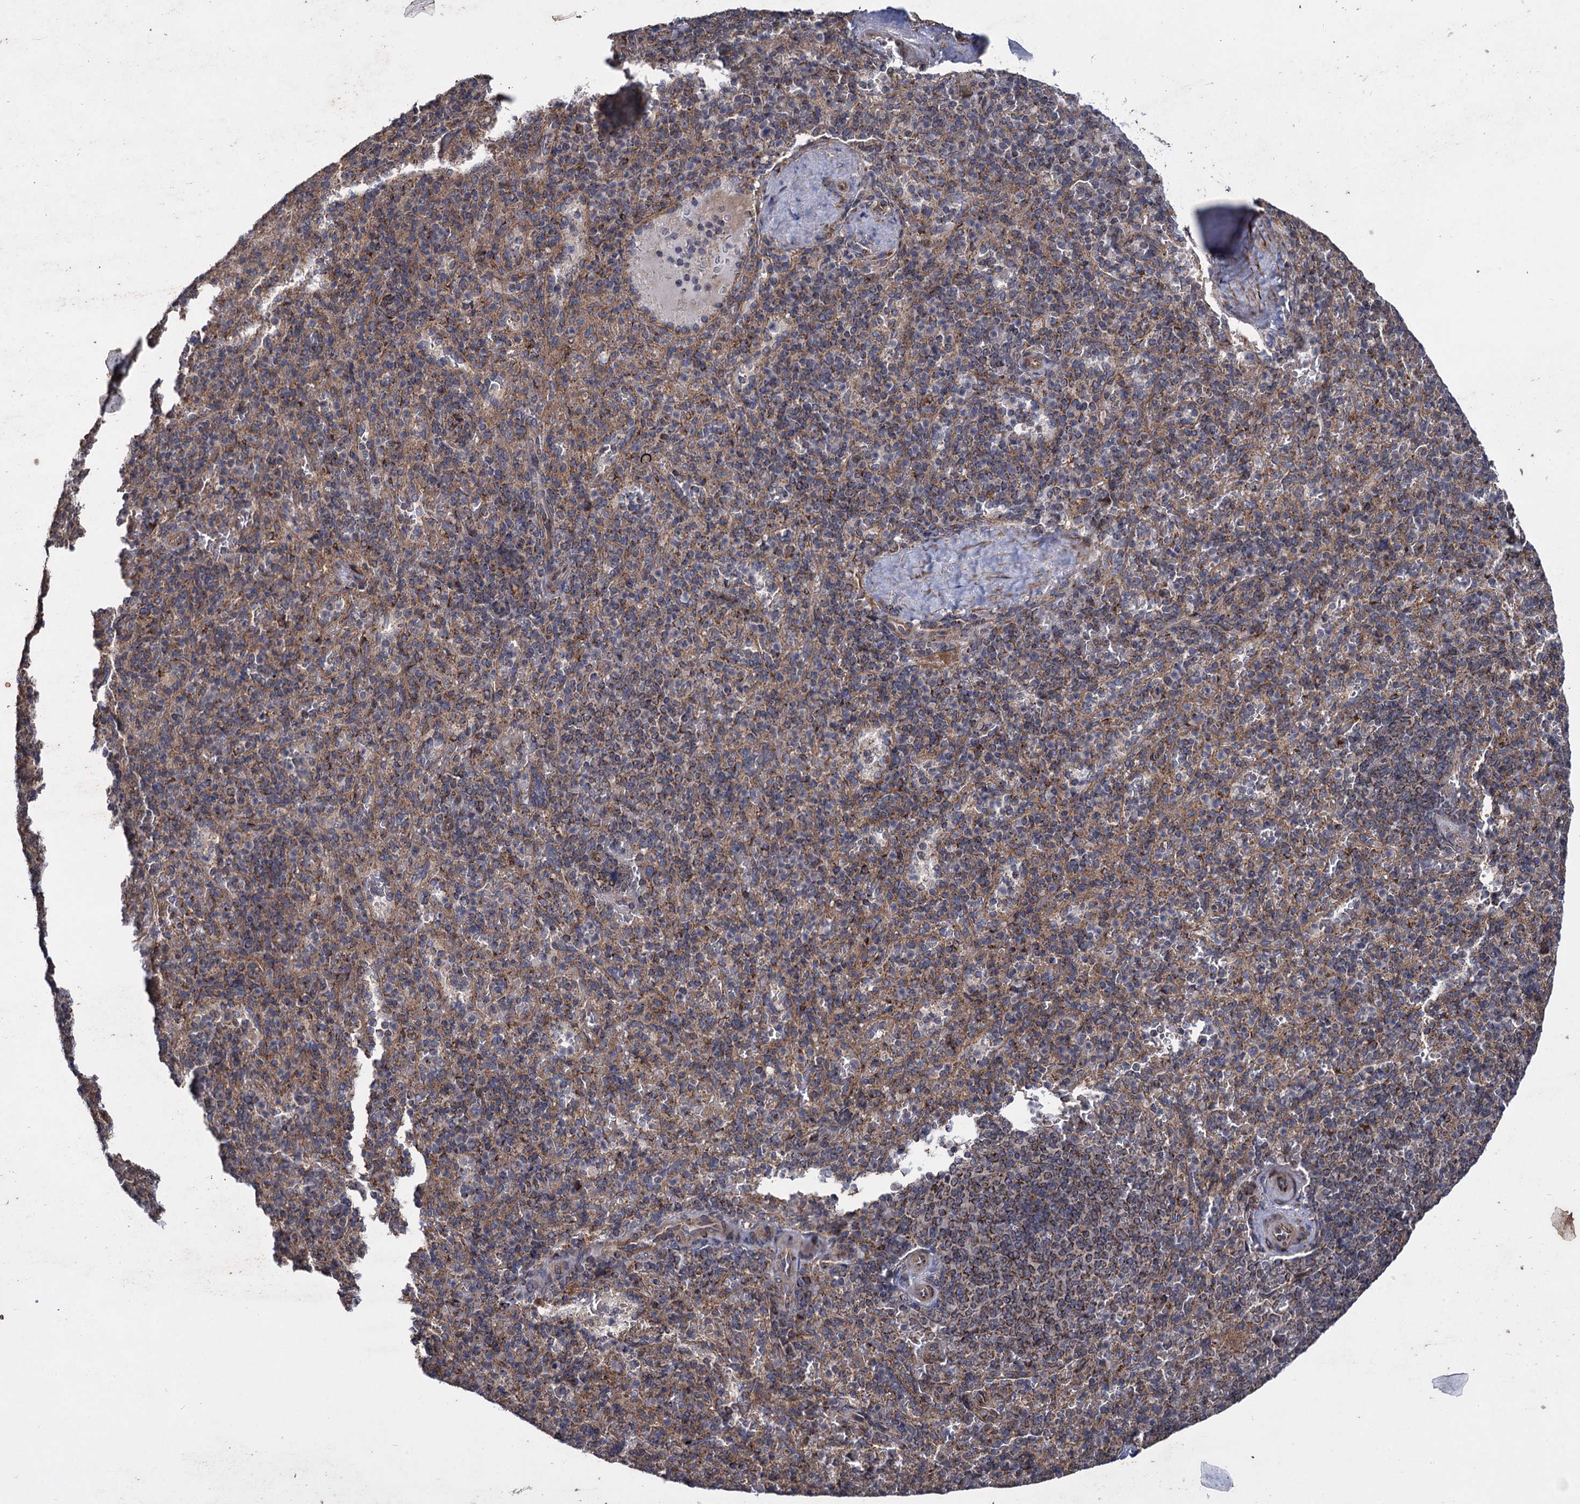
{"staining": {"intensity": "moderate", "quantity": "<25%", "location": "cytoplasmic/membranous"}, "tissue": "spleen", "cell_type": "Cells in red pulp", "image_type": "normal", "snomed": [{"axis": "morphology", "description": "Normal tissue, NOS"}, {"axis": "topography", "description": "Spleen"}], "caption": "A low amount of moderate cytoplasmic/membranous expression is present in approximately <25% of cells in red pulp in unremarkable spleen.", "gene": "HAUS1", "patient": {"sex": "male", "age": 82}}